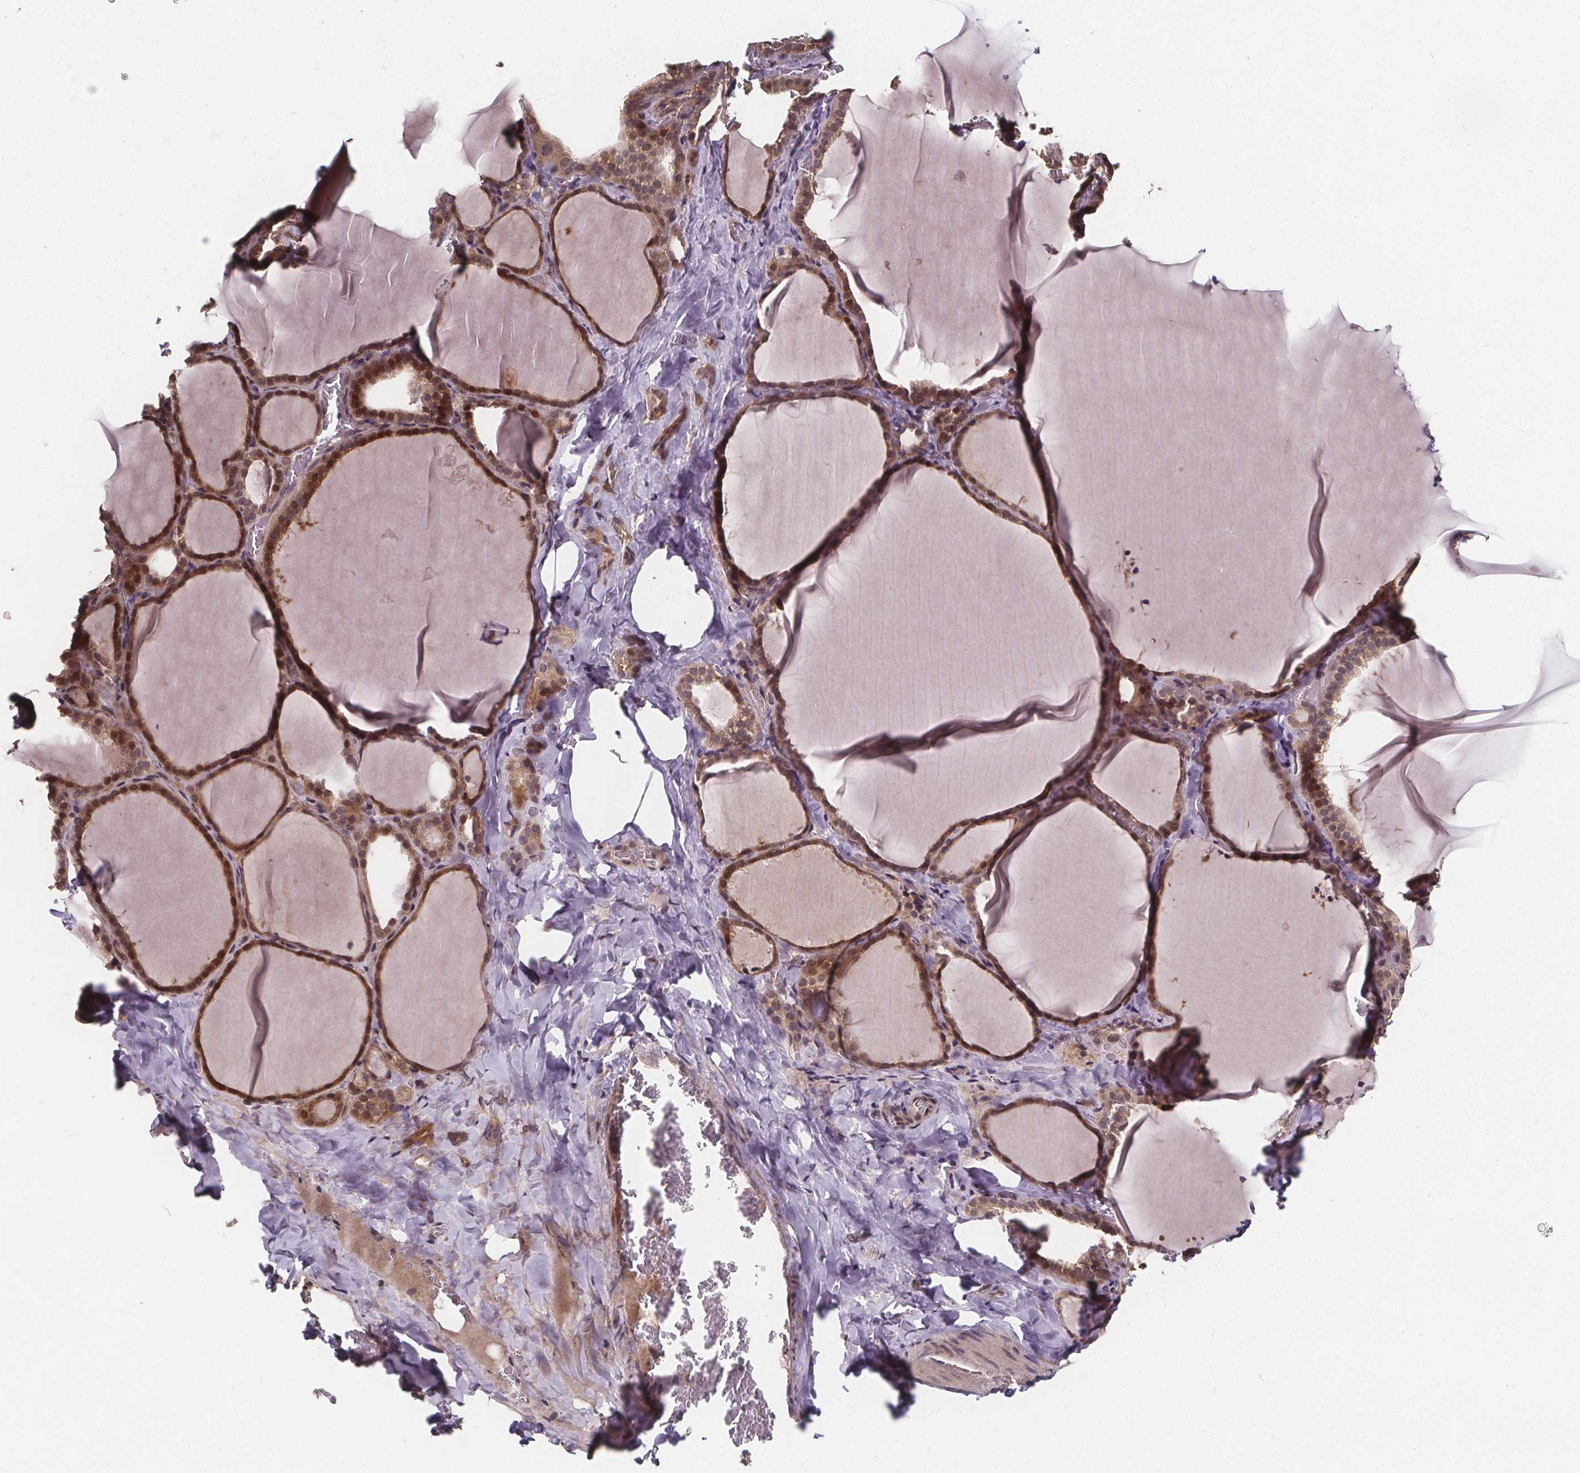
{"staining": {"intensity": "moderate", "quantity": "25%-75%", "location": "cytoplasmic/membranous,nuclear"}, "tissue": "thyroid gland", "cell_type": "Glandular cells", "image_type": "normal", "snomed": [{"axis": "morphology", "description": "Normal tissue, NOS"}, {"axis": "topography", "description": "Thyroid gland"}], "caption": "Brown immunohistochemical staining in unremarkable thyroid gland demonstrates moderate cytoplasmic/membranous,nuclear positivity in approximately 25%-75% of glandular cells. The protein is shown in brown color, while the nuclei are stained blue.", "gene": "USP9X", "patient": {"sex": "female", "age": 22}}